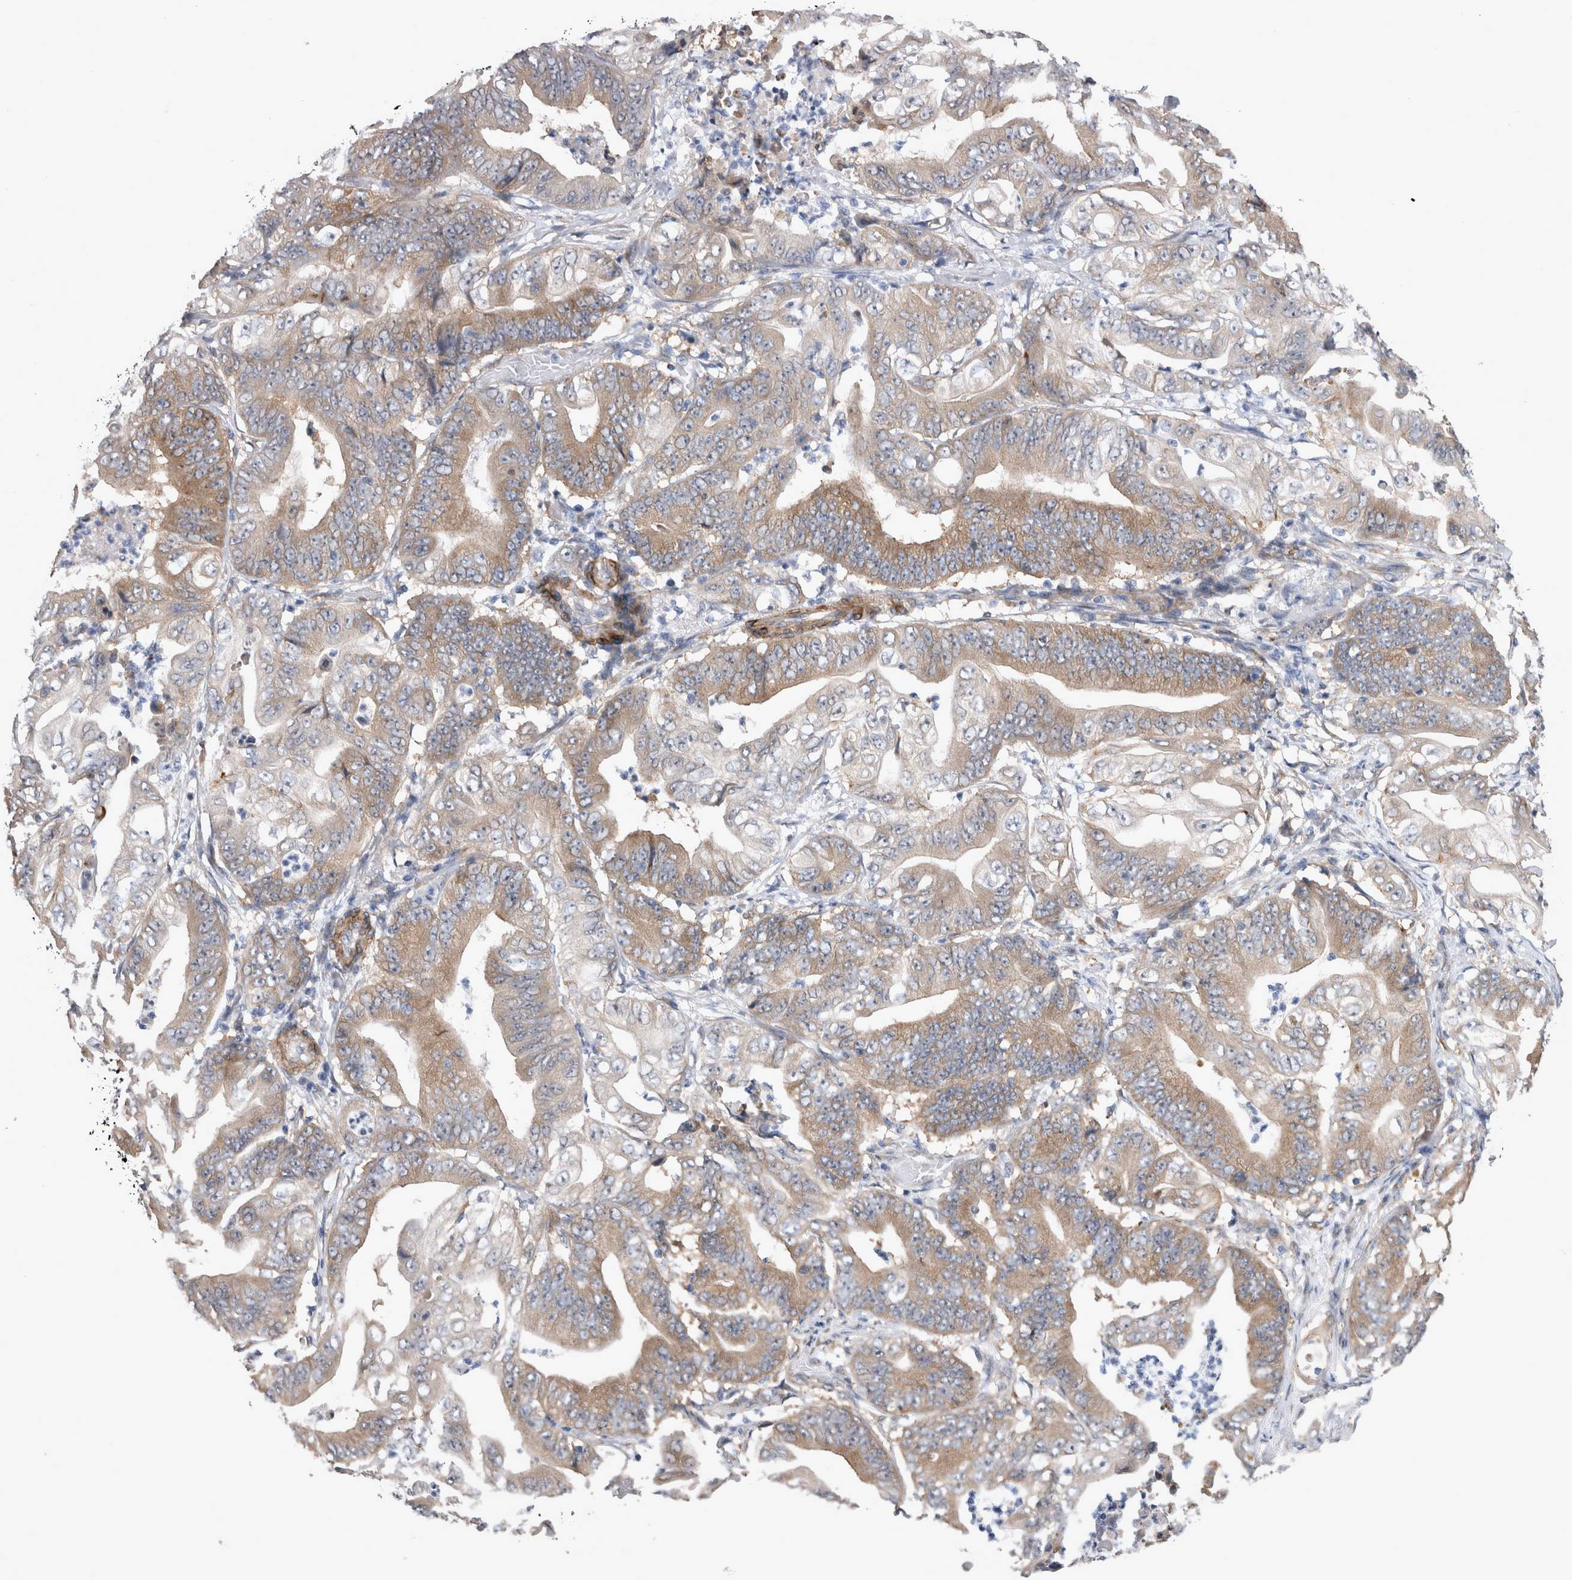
{"staining": {"intensity": "weak", "quantity": ">75%", "location": "cytoplasmic/membranous"}, "tissue": "stomach cancer", "cell_type": "Tumor cells", "image_type": "cancer", "snomed": [{"axis": "morphology", "description": "Adenocarcinoma, NOS"}, {"axis": "topography", "description": "Stomach"}], "caption": "Immunohistochemical staining of stomach cancer shows weak cytoplasmic/membranous protein positivity in approximately >75% of tumor cells.", "gene": "DDX6", "patient": {"sex": "female", "age": 73}}